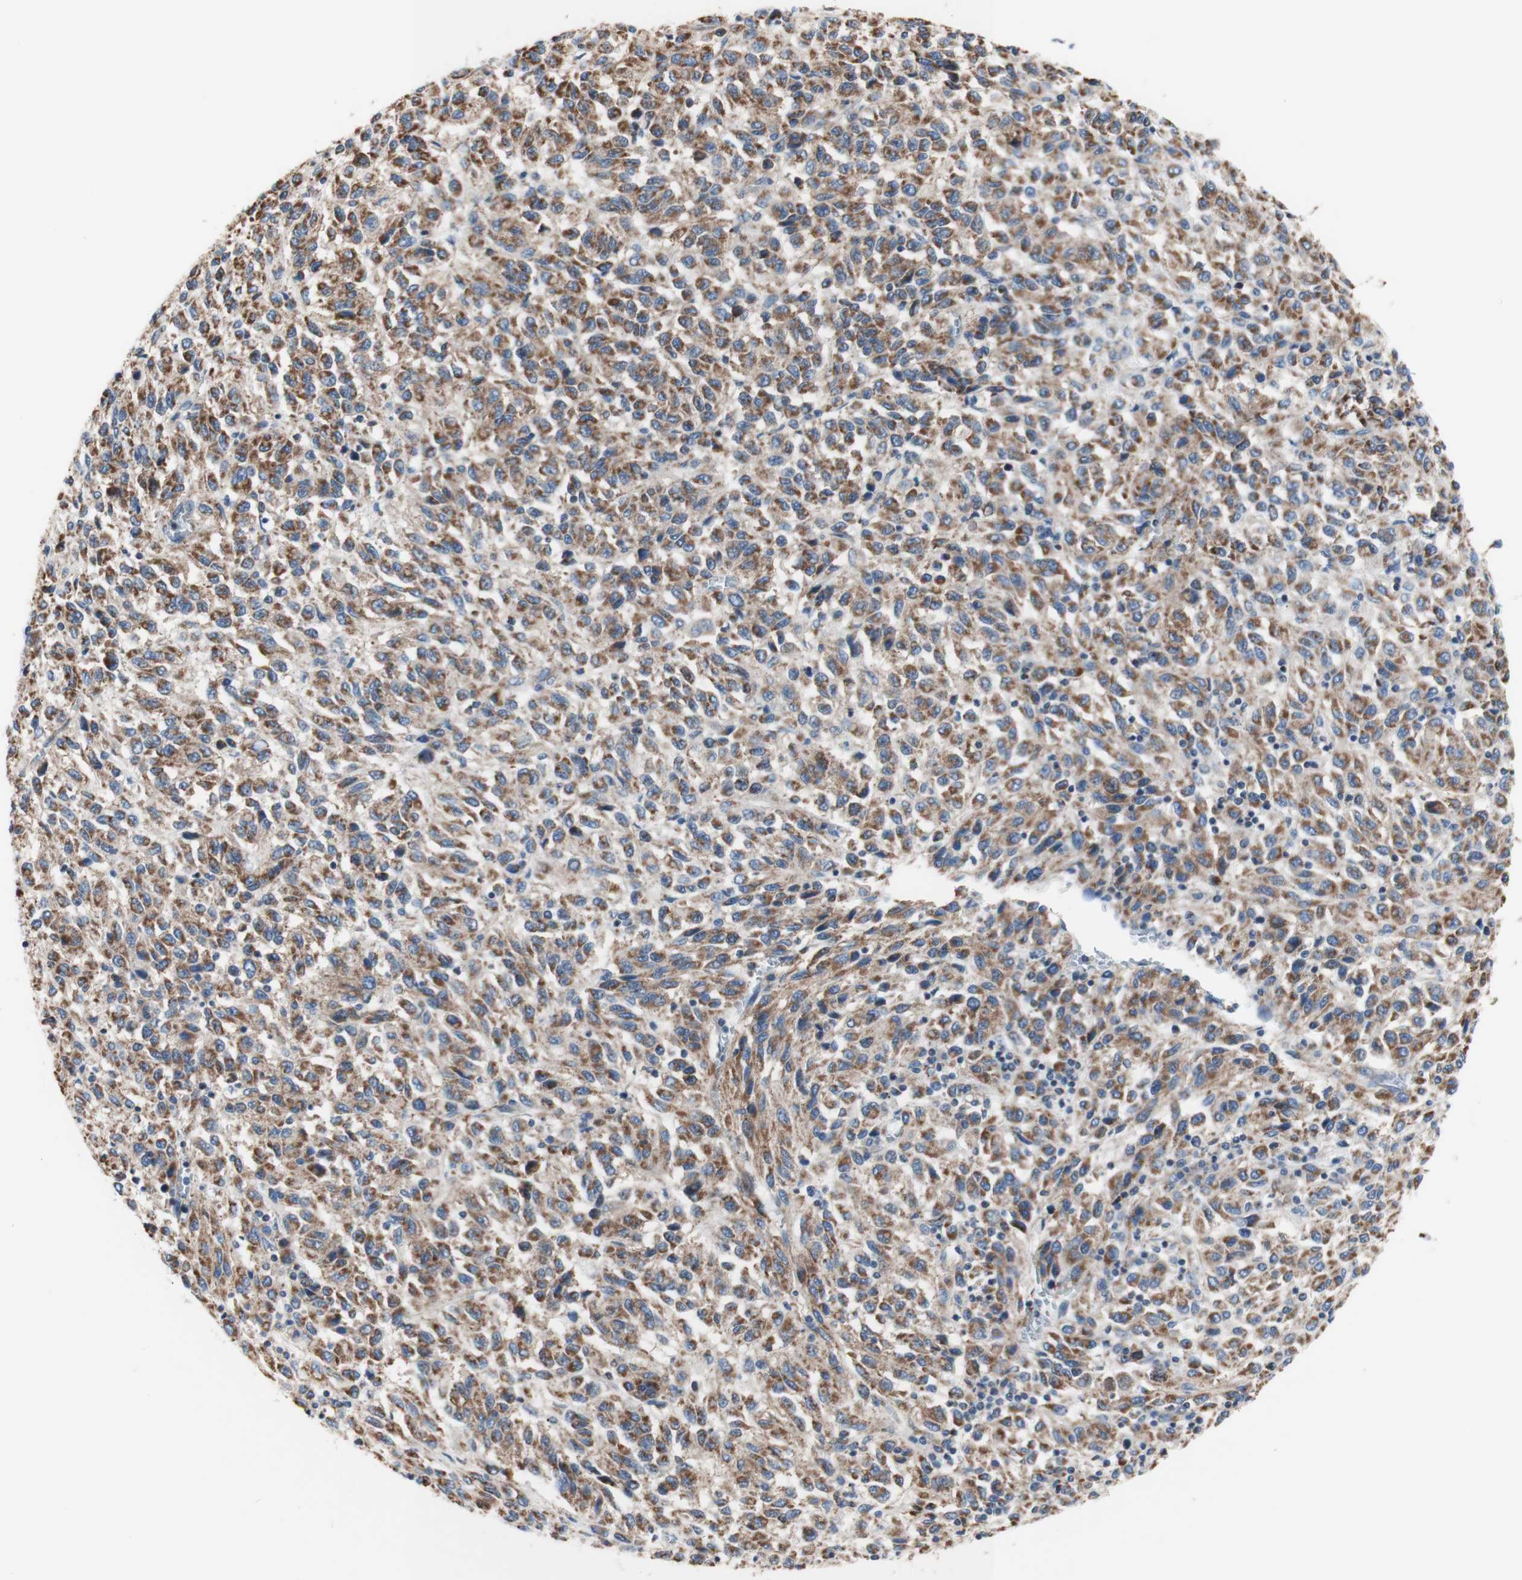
{"staining": {"intensity": "strong", "quantity": ">75%", "location": "cytoplasmic/membranous"}, "tissue": "melanoma", "cell_type": "Tumor cells", "image_type": "cancer", "snomed": [{"axis": "morphology", "description": "Malignant melanoma, Metastatic site"}, {"axis": "topography", "description": "Lung"}], "caption": "This image demonstrates immunohistochemistry (IHC) staining of human malignant melanoma (metastatic site), with high strong cytoplasmic/membranous staining in approximately >75% of tumor cells.", "gene": "FMR1", "patient": {"sex": "male", "age": 64}}